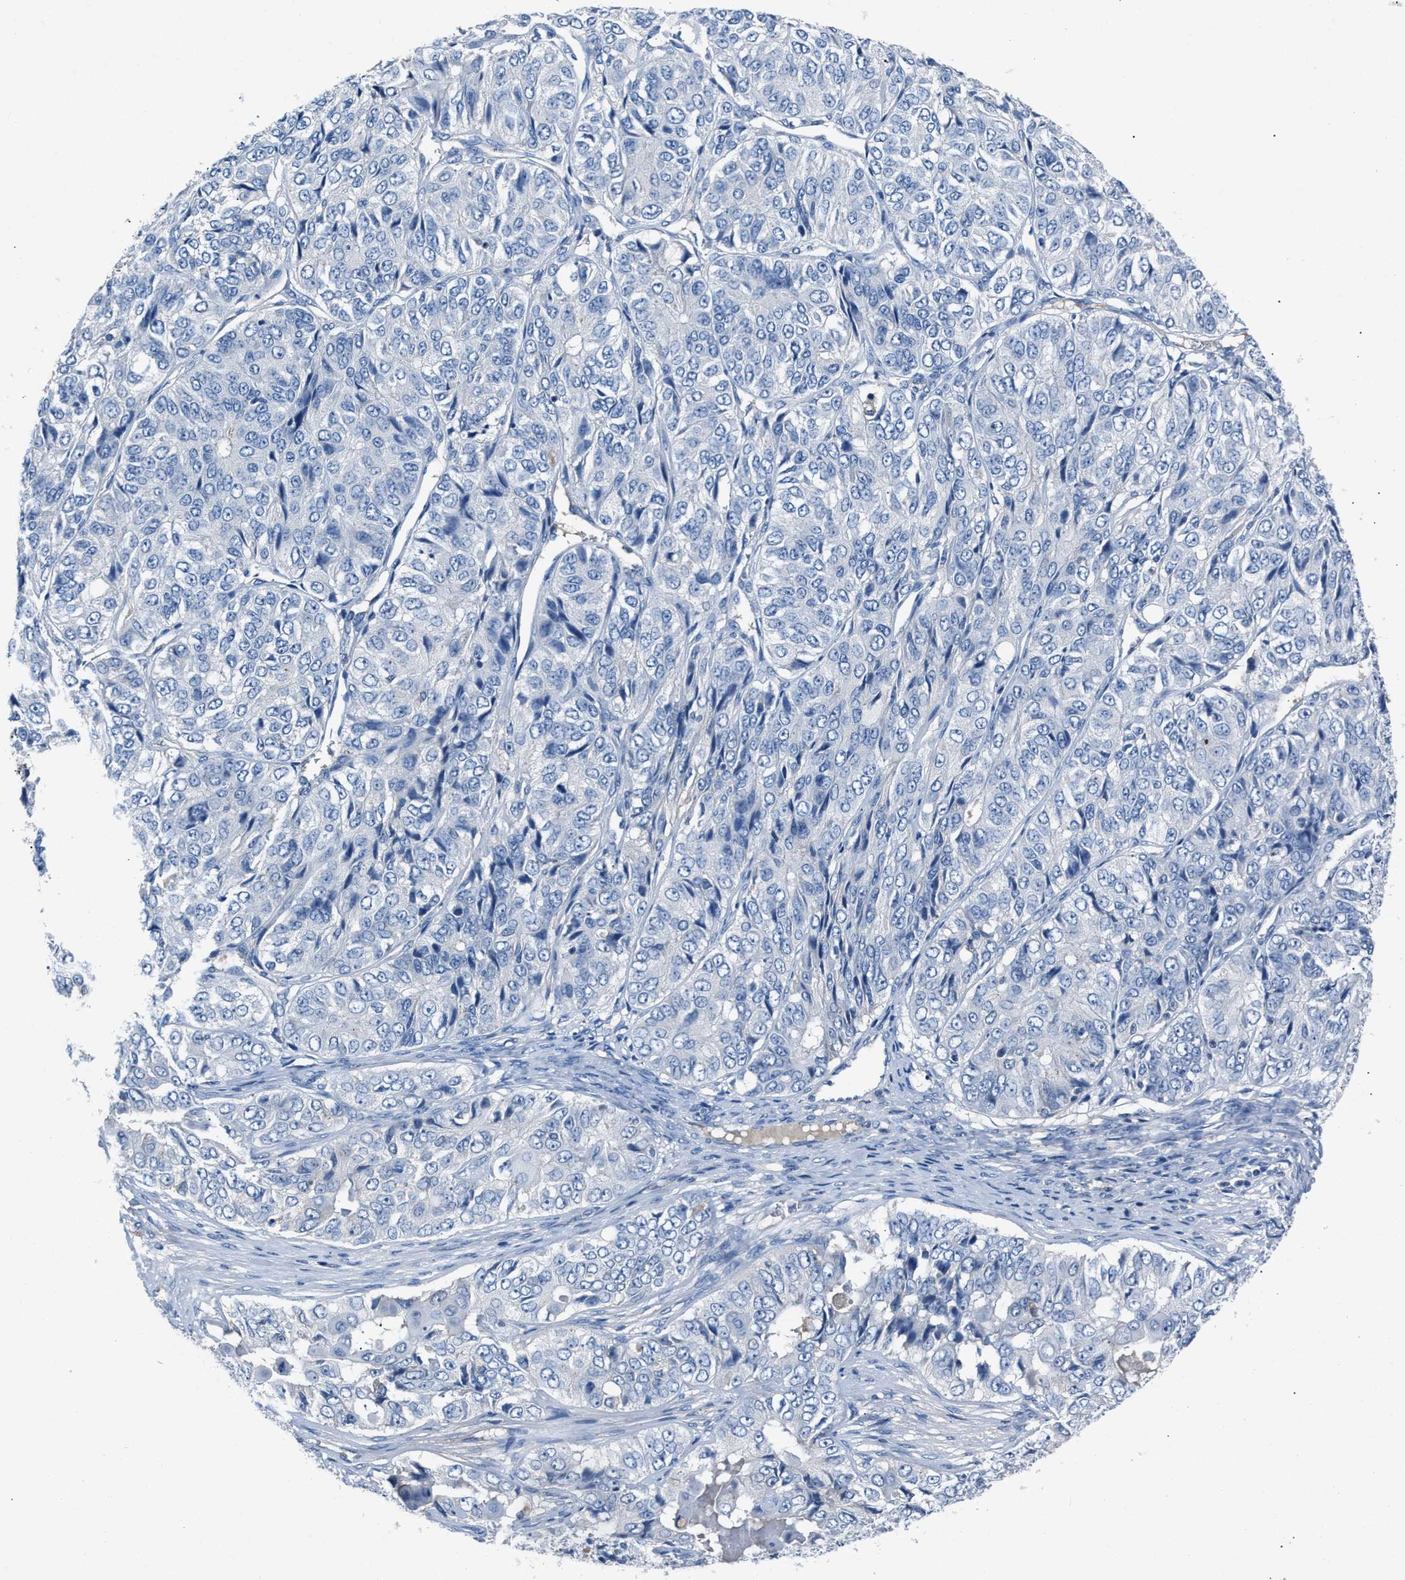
{"staining": {"intensity": "negative", "quantity": "none", "location": "none"}, "tissue": "ovarian cancer", "cell_type": "Tumor cells", "image_type": "cancer", "snomed": [{"axis": "morphology", "description": "Carcinoma, endometroid"}, {"axis": "topography", "description": "Ovary"}], "caption": "Protein analysis of ovarian cancer shows no significant staining in tumor cells.", "gene": "DNAAF5", "patient": {"sex": "female", "age": 51}}